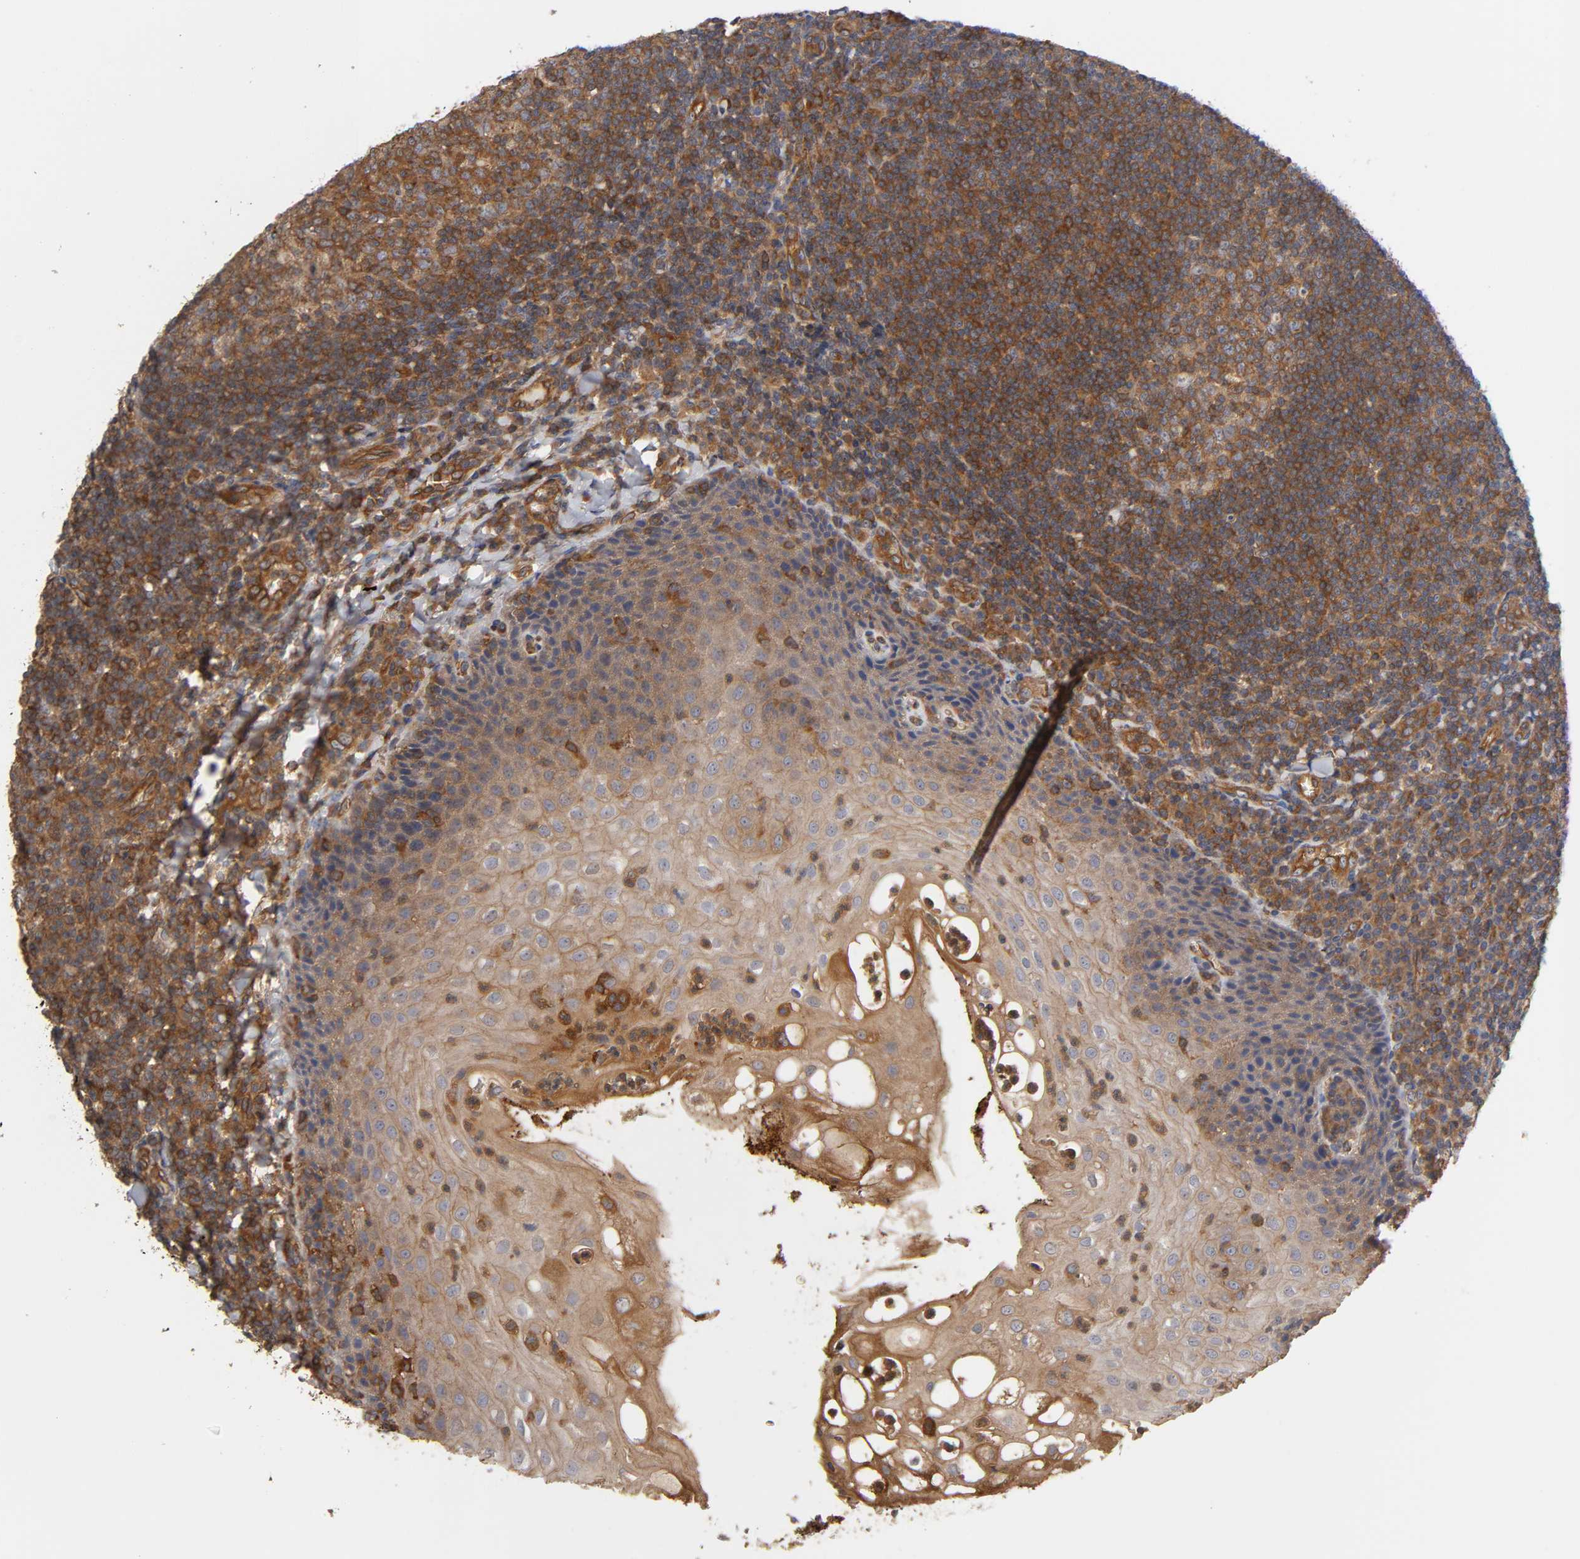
{"staining": {"intensity": "strong", "quantity": ">75%", "location": "cytoplasmic/membranous"}, "tissue": "tonsil", "cell_type": "Germinal center cells", "image_type": "normal", "snomed": [{"axis": "morphology", "description": "Normal tissue, NOS"}, {"axis": "topography", "description": "Tonsil"}], "caption": "Immunohistochemistry of unremarkable human tonsil shows high levels of strong cytoplasmic/membranous expression in about >75% of germinal center cells. The protein of interest is shown in brown color, while the nuclei are stained blue.", "gene": "LAMTOR2", "patient": {"sex": "male", "age": 31}}